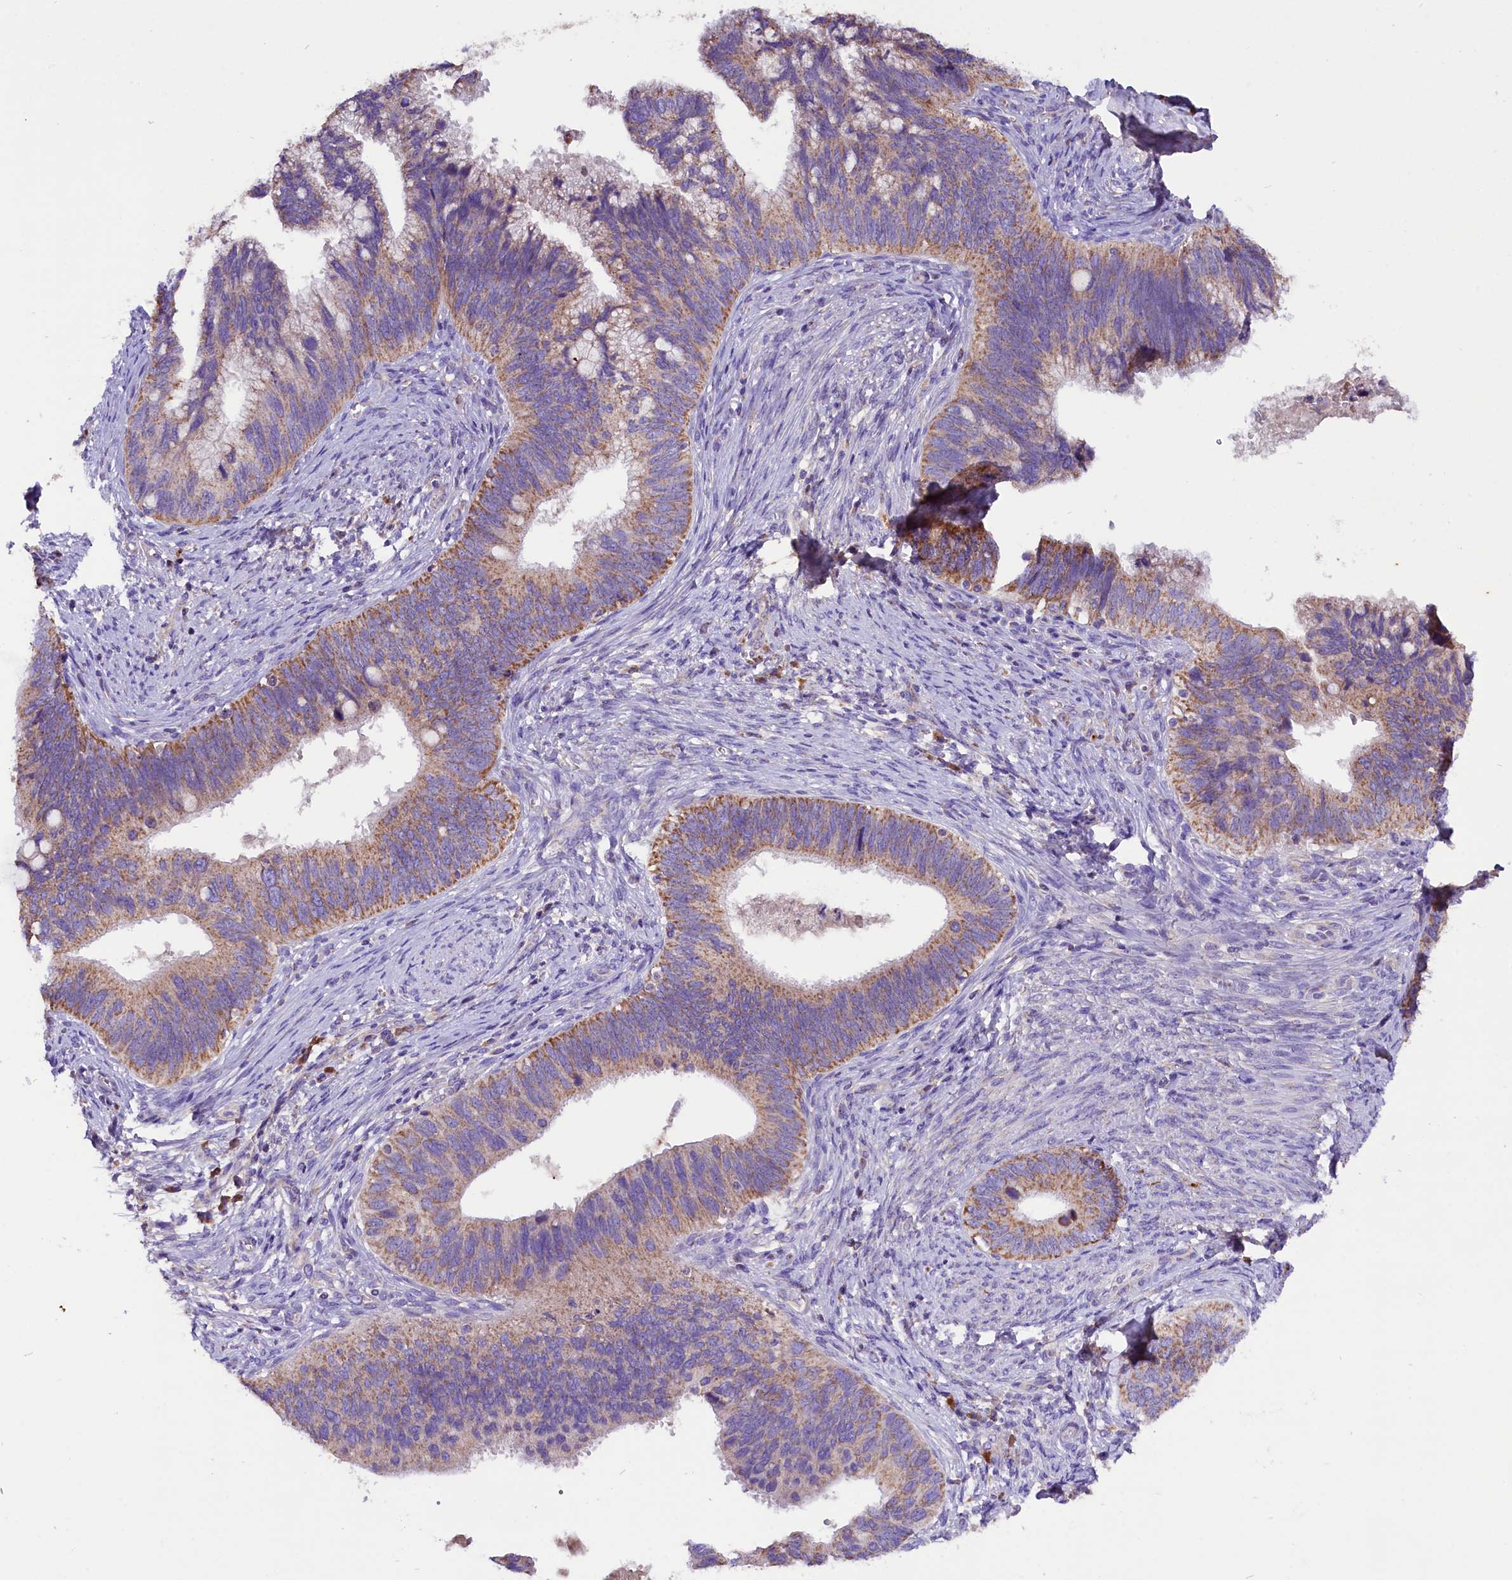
{"staining": {"intensity": "moderate", "quantity": ">75%", "location": "cytoplasmic/membranous"}, "tissue": "cervical cancer", "cell_type": "Tumor cells", "image_type": "cancer", "snomed": [{"axis": "morphology", "description": "Adenocarcinoma, NOS"}, {"axis": "topography", "description": "Cervix"}], "caption": "Moderate cytoplasmic/membranous expression for a protein is identified in approximately >75% of tumor cells of cervical cancer using IHC.", "gene": "SIX5", "patient": {"sex": "female", "age": 42}}